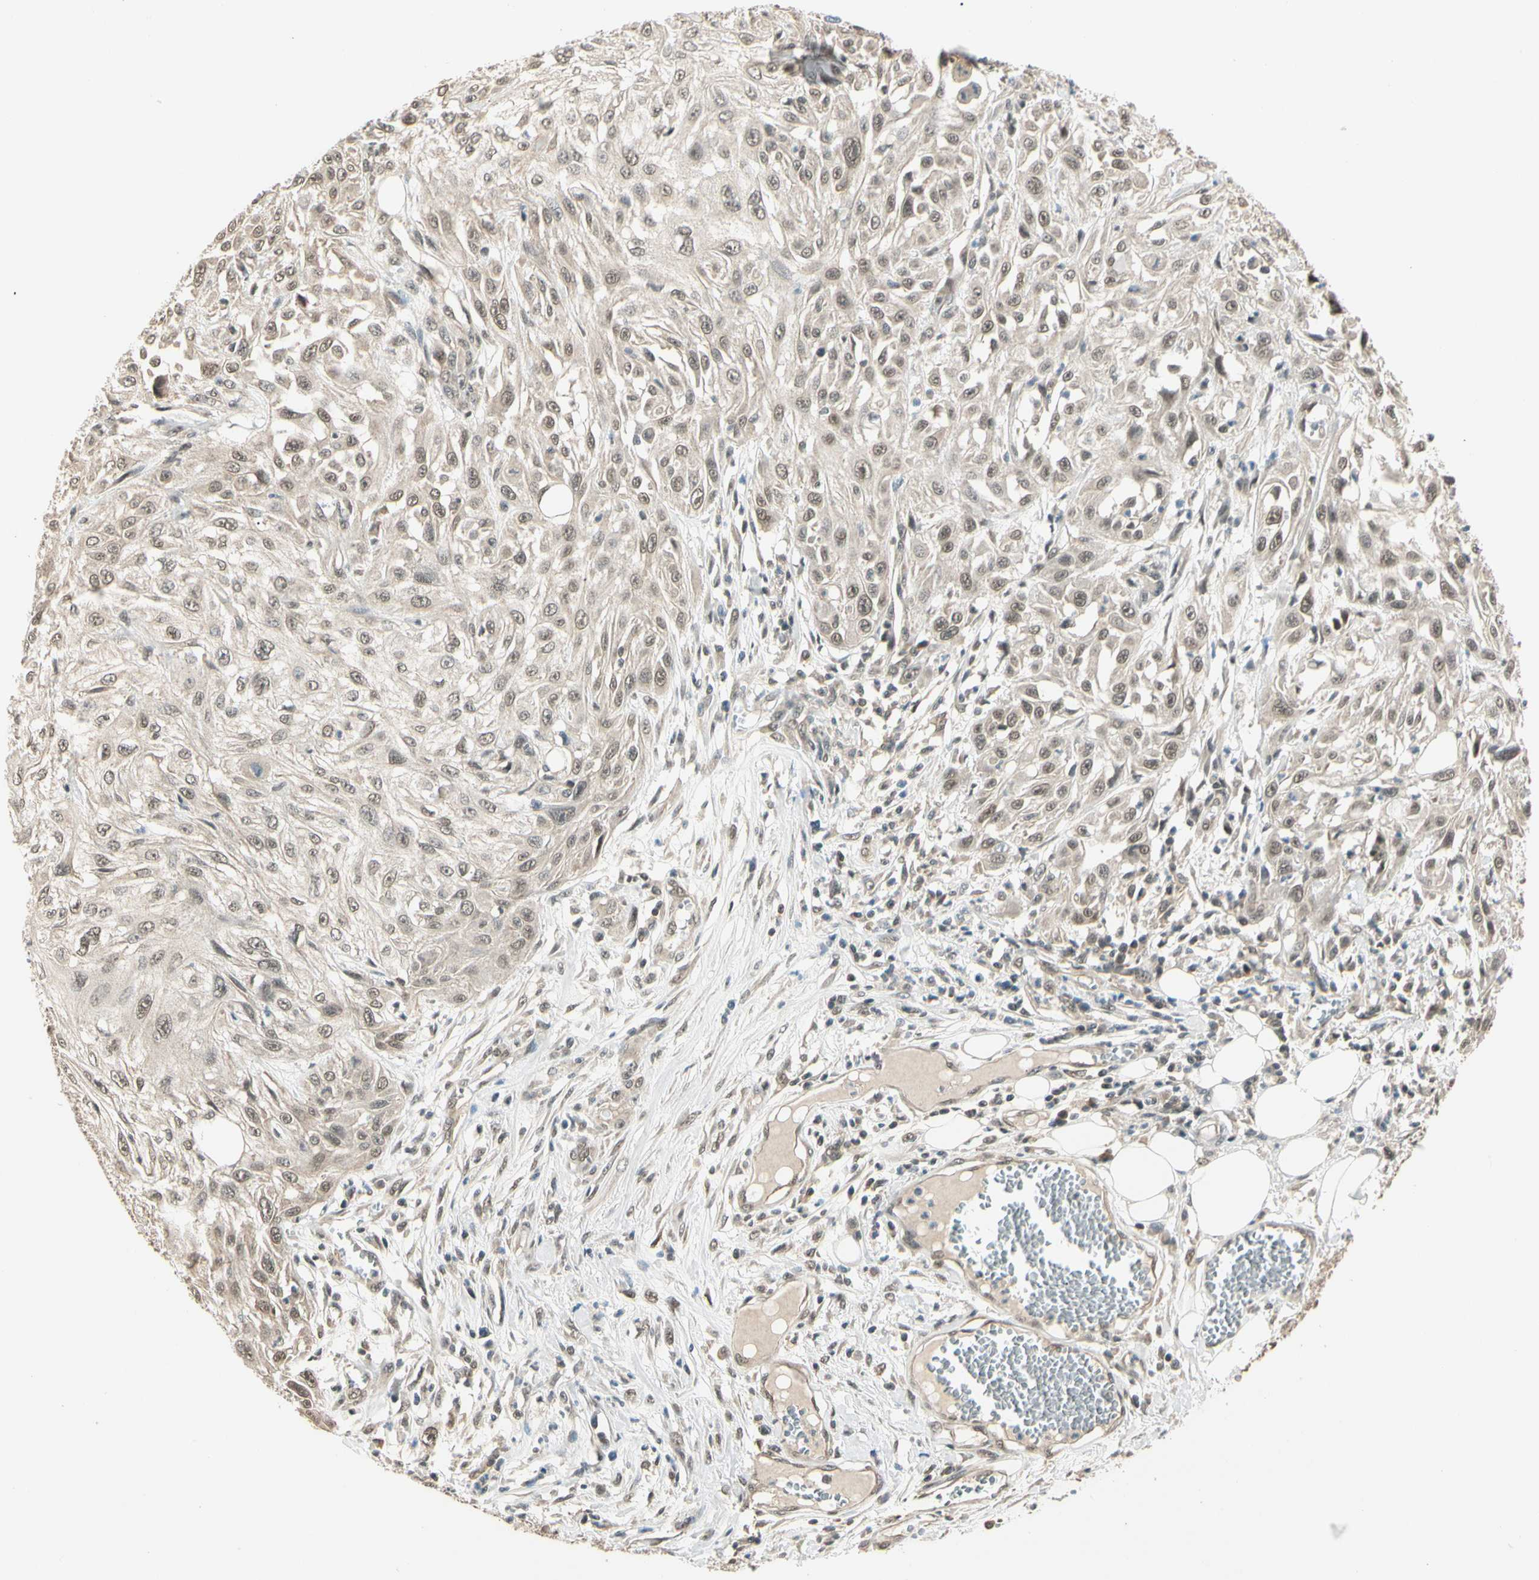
{"staining": {"intensity": "weak", "quantity": ">75%", "location": "cytoplasmic/membranous,nuclear"}, "tissue": "skin cancer", "cell_type": "Tumor cells", "image_type": "cancer", "snomed": [{"axis": "morphology", "description": "Squamous cell carcinoma, NOS"}, {"axis": "topography", "description": "Skin"}], "caption": "Human skin cancer (squamous cell carcinoma) stained for a protein (brown) demonstrates weak cytoplasmic/membranous and nuclear positive expression in approximately >75% of tumor cells.", "gene": "ZSCAN12", "patient": {"sex": "male", "age": 75}}